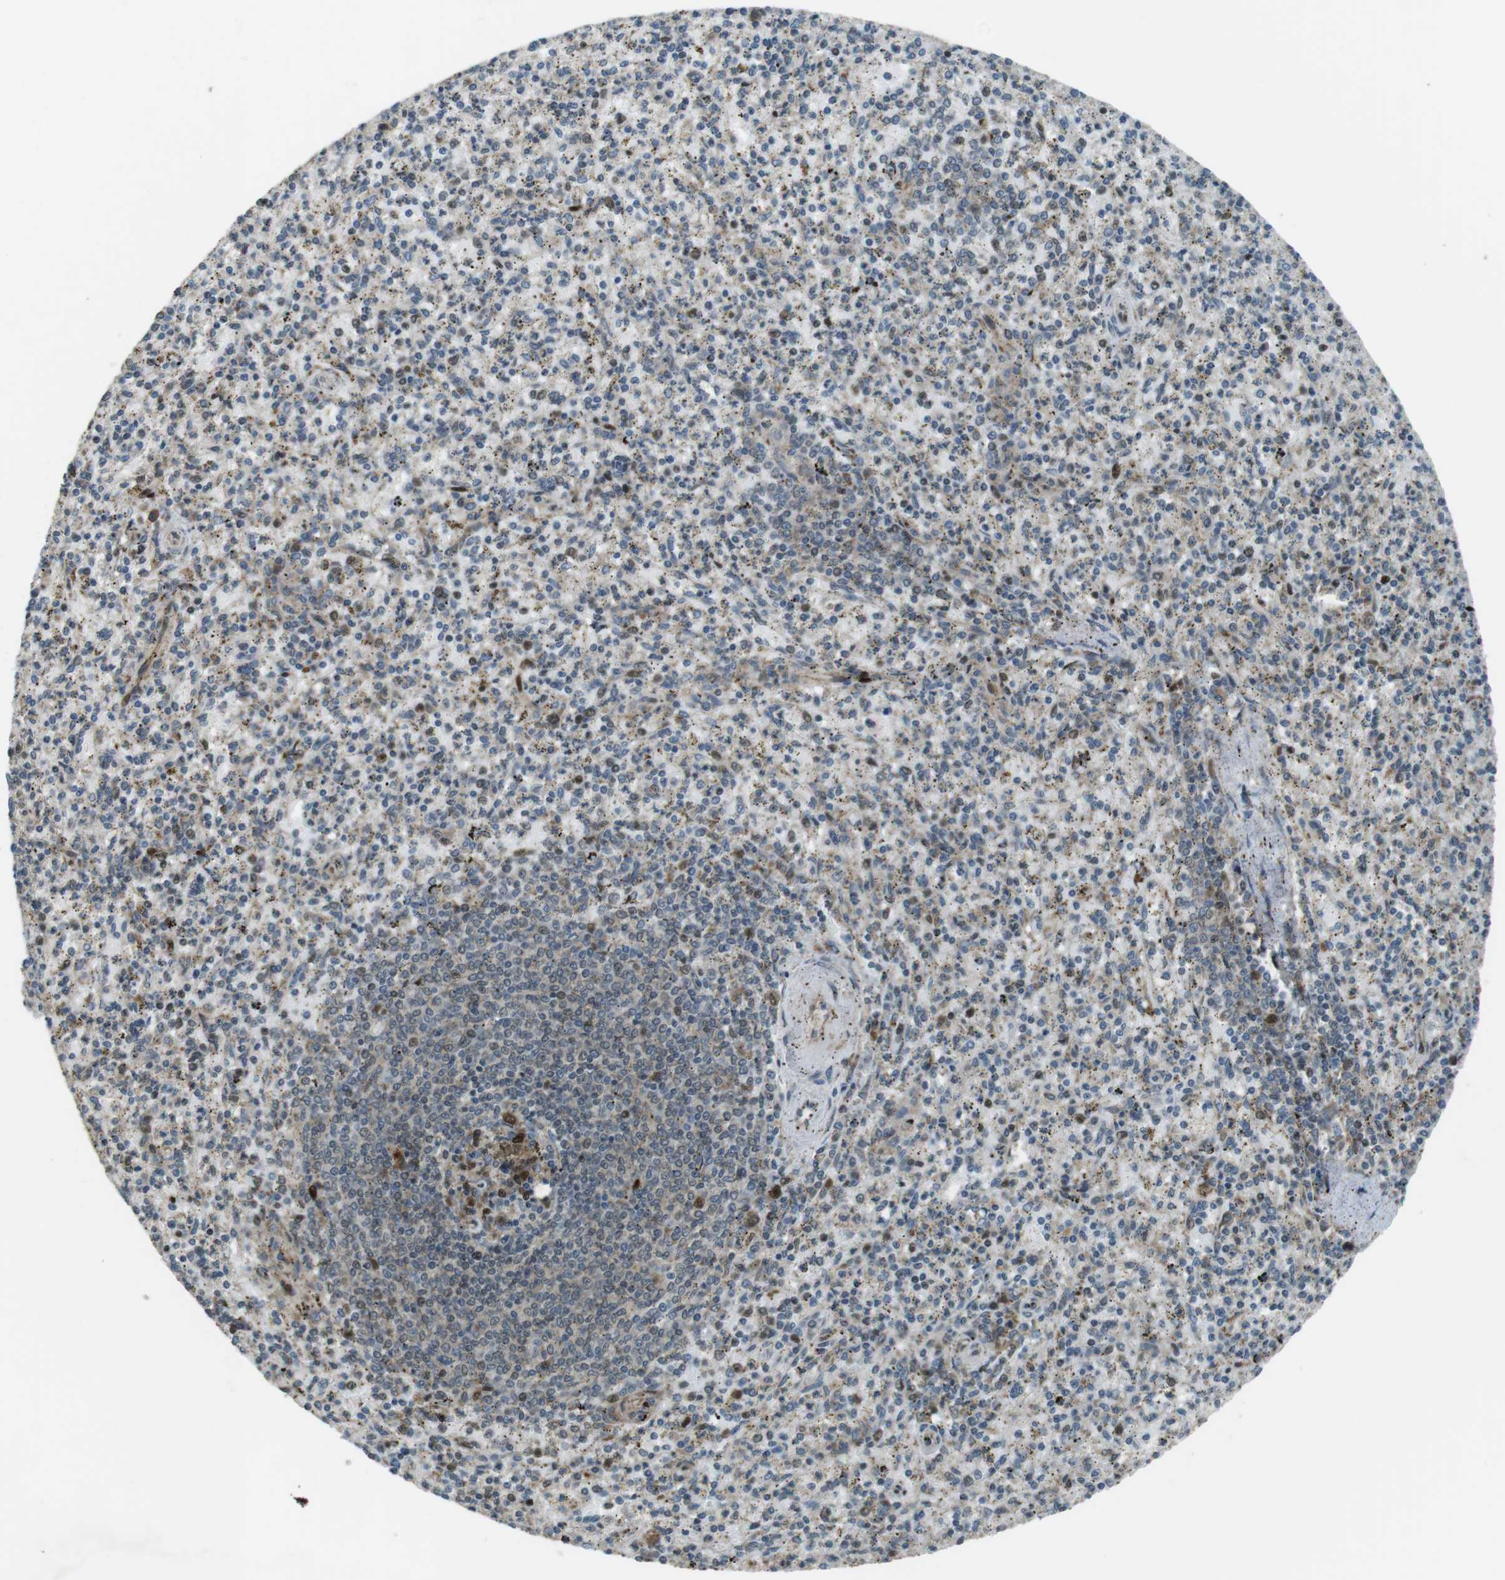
{"staining": {"intensity": "moderate", "quantity": "<25%", "location": "cytoplasmic/membranous,nuclear"}, "tissue": "spleen", "cell_type": "Cells in red pulp", "image_type": "normal", "snomed": [{"axis": "morphology", "description": "Normal tissue, NOS"}, {"axis": "topography", "description": "Spleen"}], "caption": "An IHC histopathology image of benign tissue is shown. Protein staining in brown shows moderate cytoplasmic/membranous,nuclear positivity in spleen within cells in red pulp. (brown staining indicates protein expression, while blue staining denotes nuclei).", "gene": "ZNF330", "patient": {"sex": "male", "age": 72}}